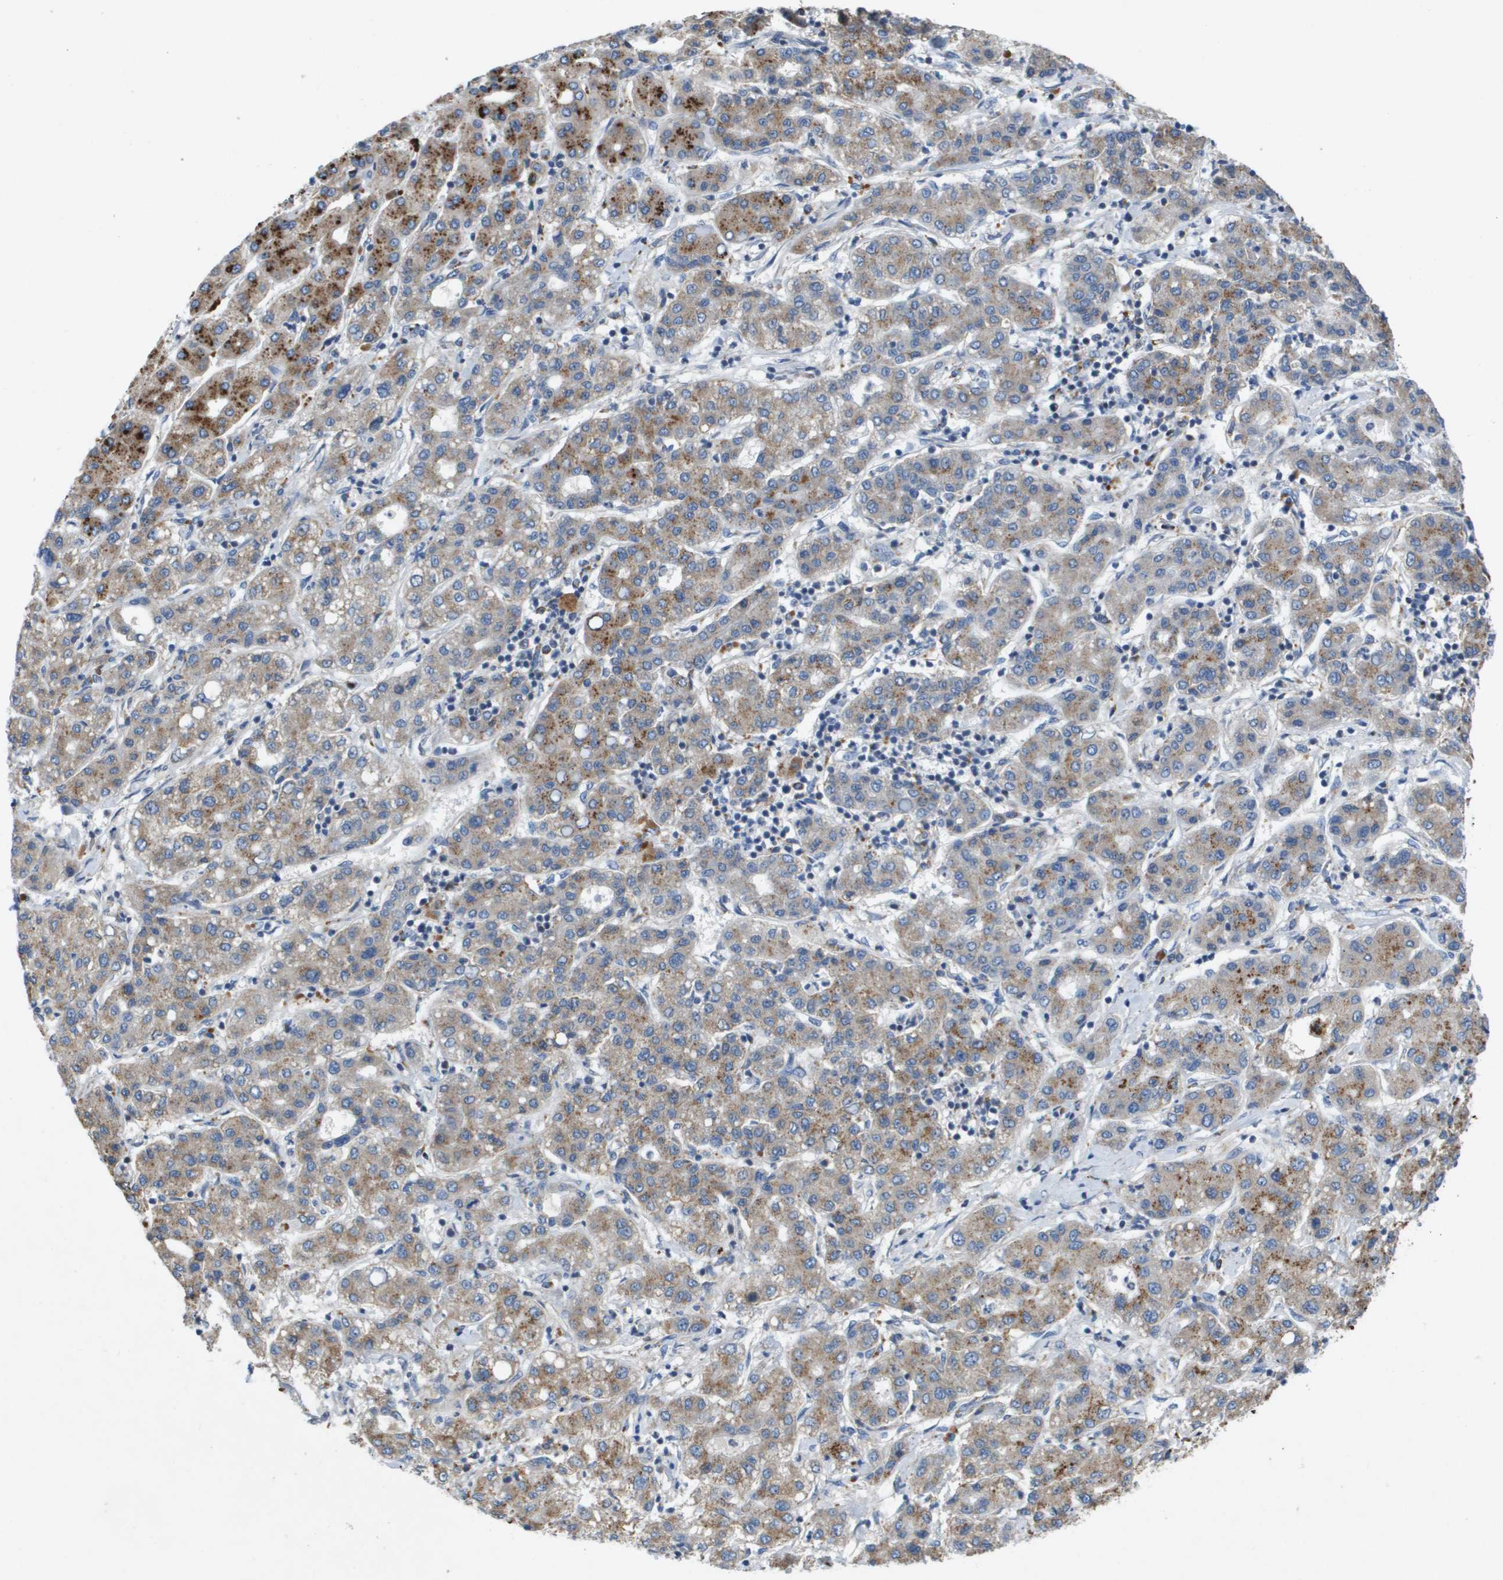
{"staining": {"intensity": "moderate", "quantity": ">75%", "location": "cytoplasmic/membranous"}, "tissue": "liver cancer", "cell_type": "Tumor cells", "image_type": "cancer", "snomed": [{"axis": "morphology", "description": "Carcinoma, Hepatocellular, NOS"}, {"axis": "topography", "description": "Liver"}], "caption": "Human liver cancer (hepatocellular carcinoma) stained with a protein marker displays moderate staining in tumor cells.", "gene": "B3GNT5", "patient": {"sex": "male", "age": 65}}